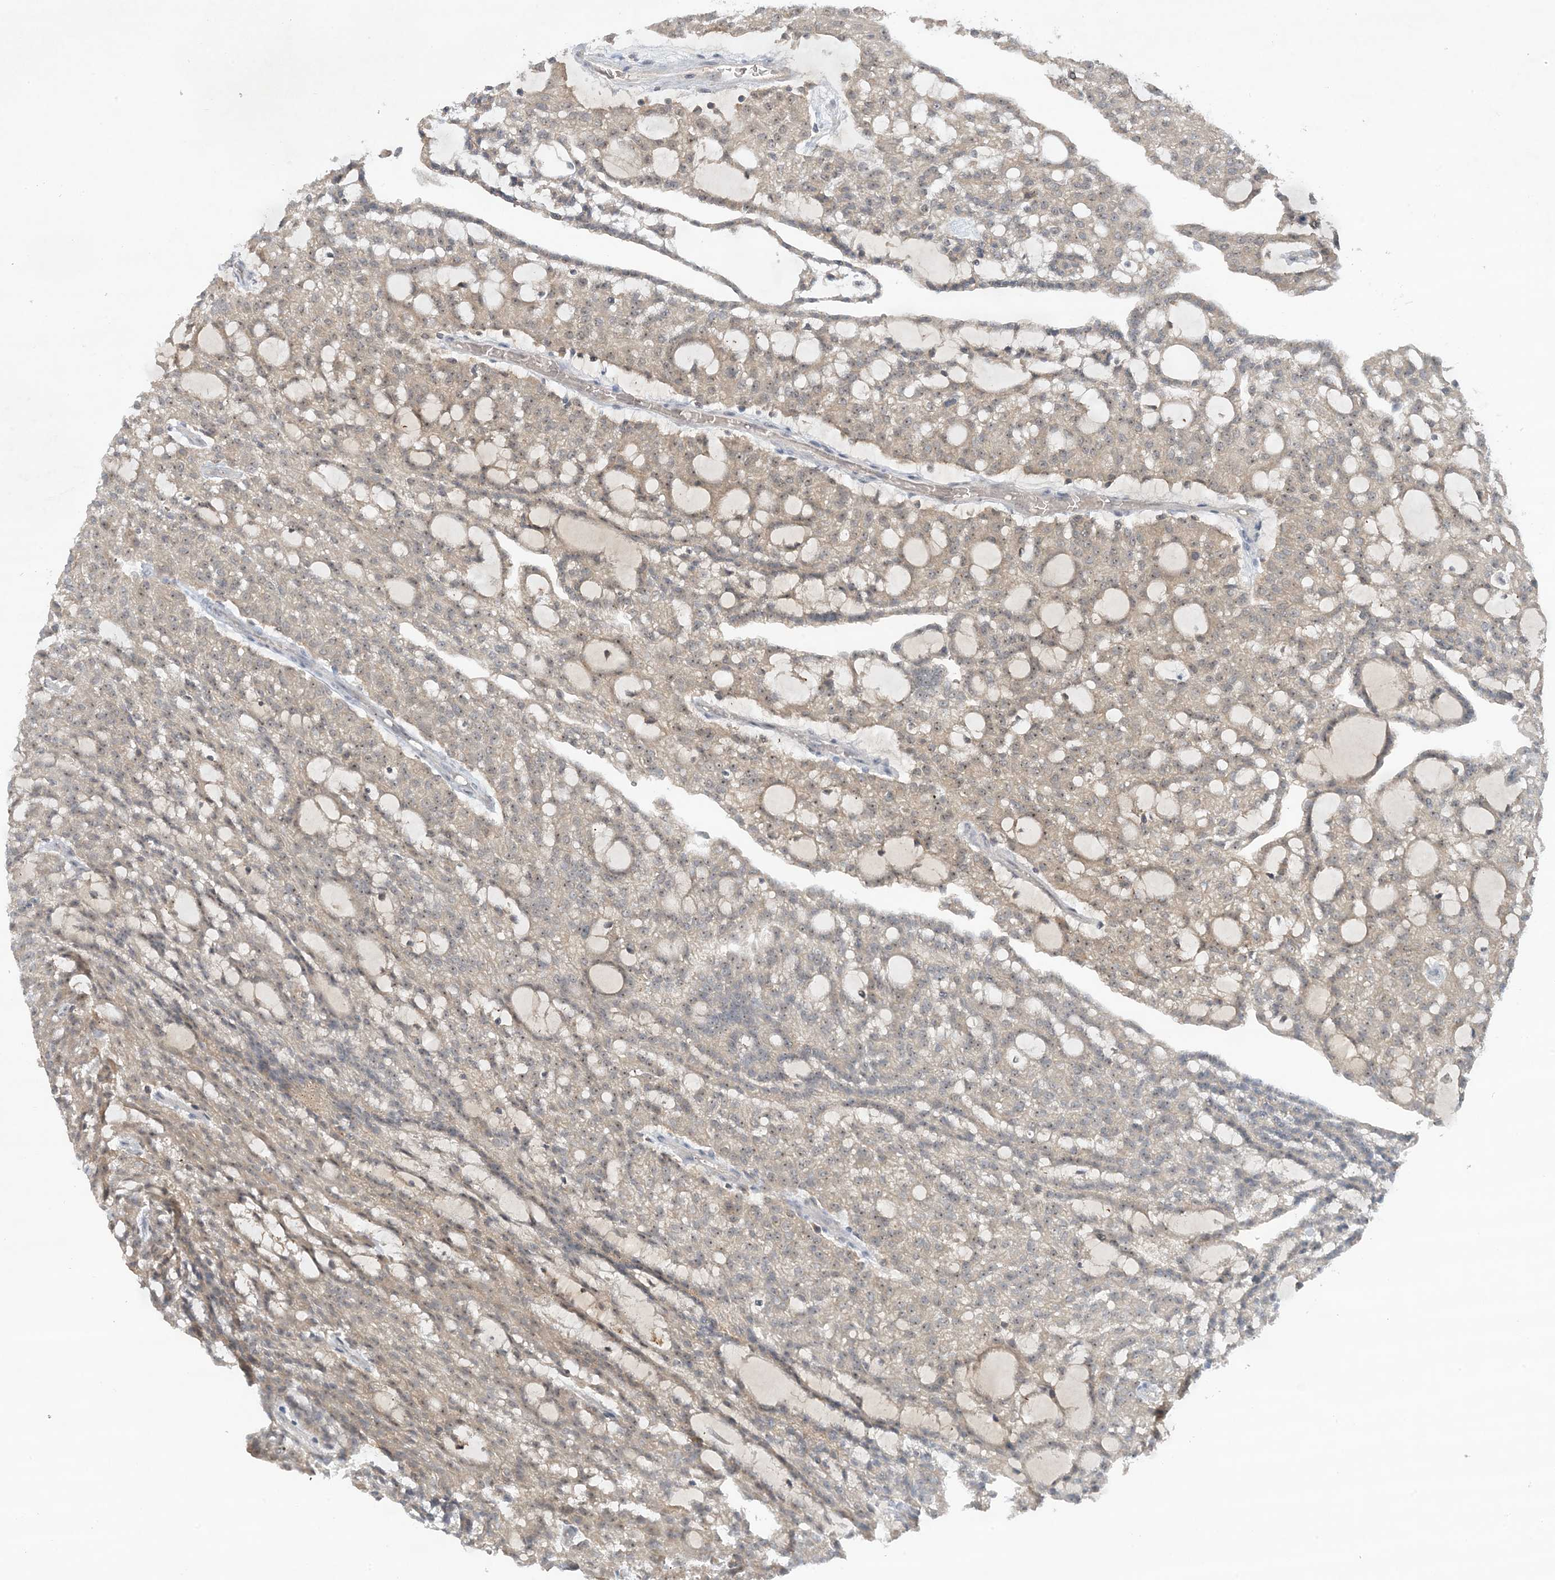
{"staining": {"intensity": "weak", "quantity": "25%-75%", "location": "nuclear"}, "tissue": "renal cancer", "cell_type": "Tumor cells", "image_type": "cancer", "snomed": [{"axis": "morphology", "description": "Adenocarcinoma, NOS"}, {"axis": "topography", "description": "Kidney"}], "caption": "An immunohistochemistry (IHC) image of tumor tissue is shown. Protein staining in brown shows weak nuclear positivity in adenocarcinoma (renal) within tumor cells. (IHC, brightfield microscopy, high magnification).", "gene": "UBE2E1", "patient": {"sex": "male", "age": 63}}